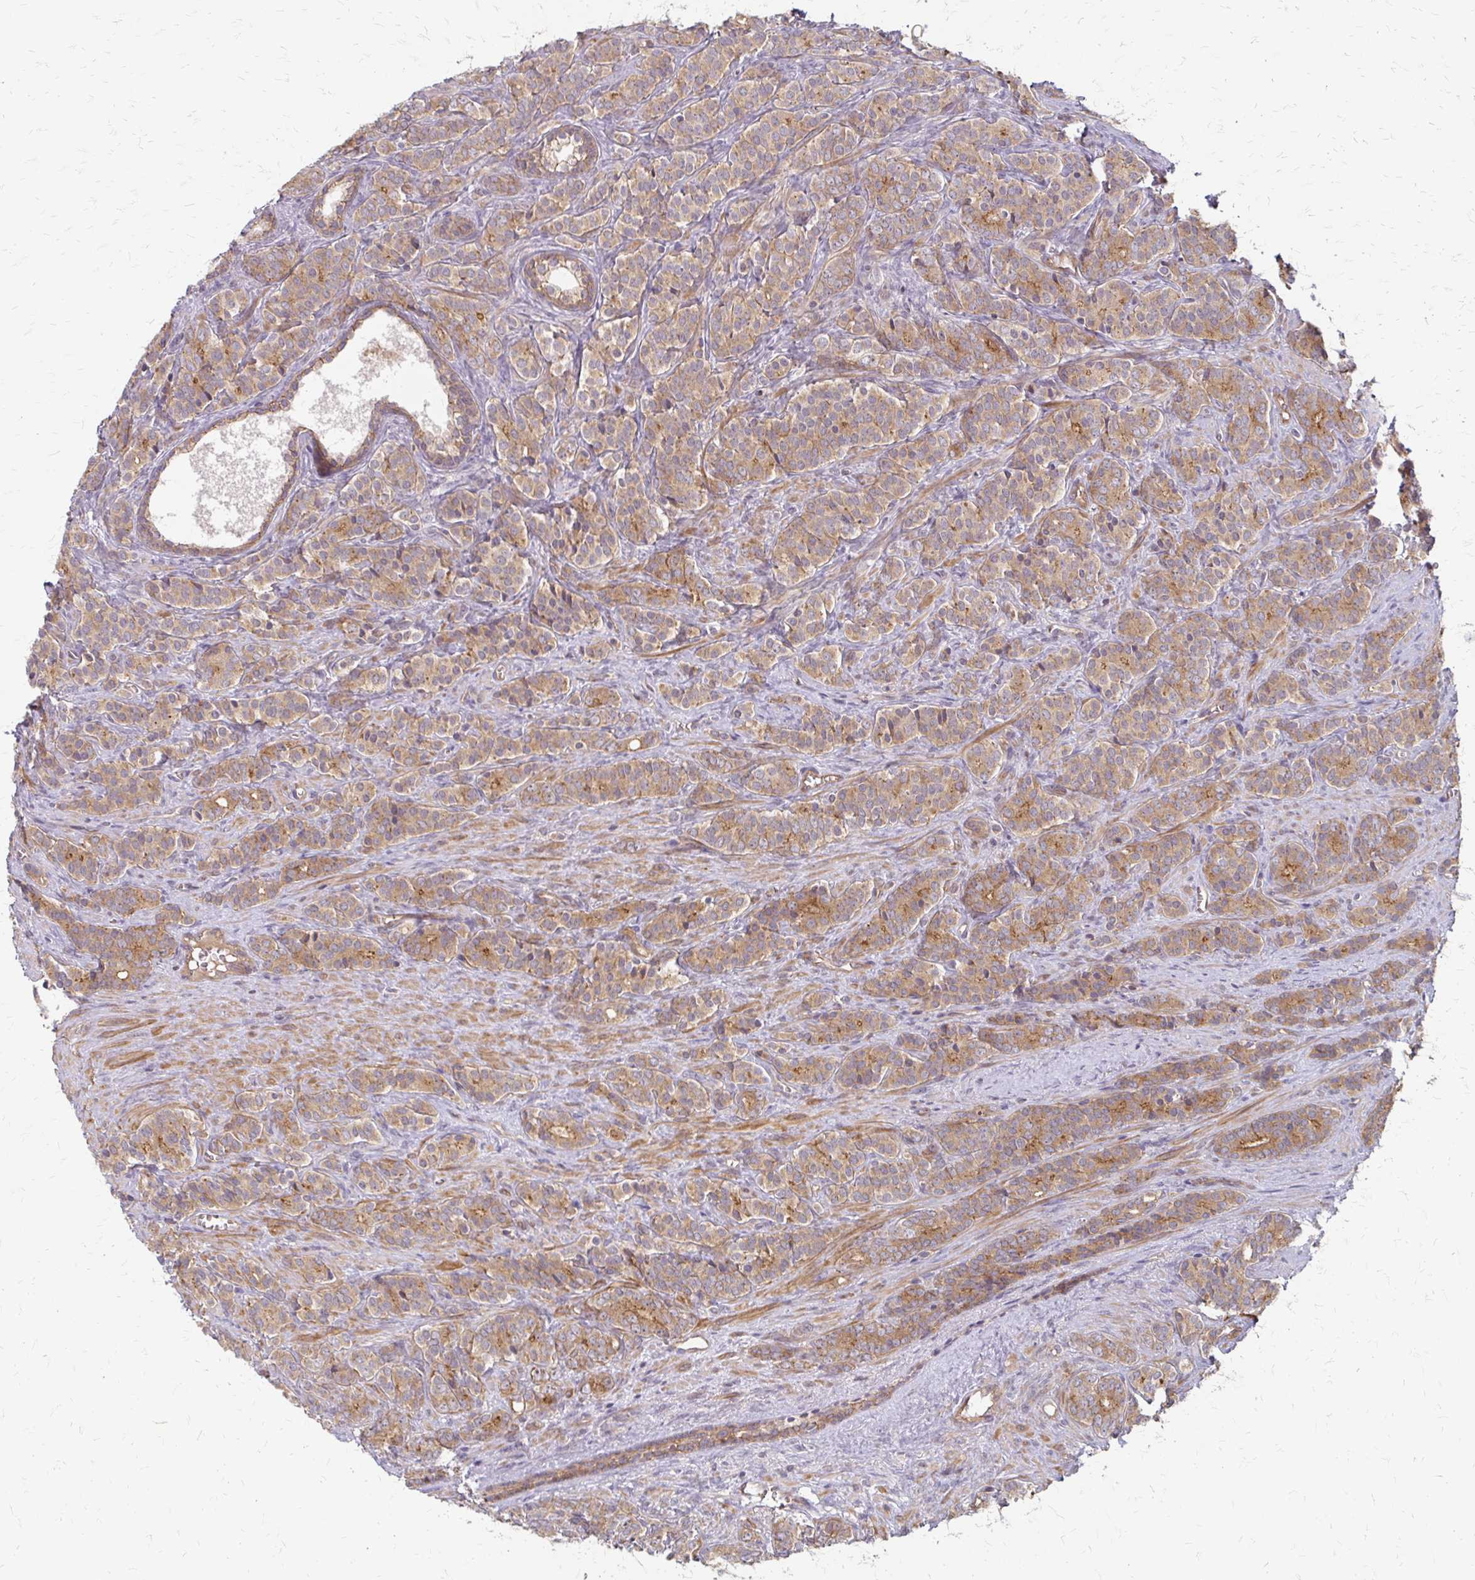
{"staining": {"intensity": "moderate", "quantity": ">75%", "location": "cytoplasmic/membranous"}, "tissue": "prostate cancer", "cell_type": "Tumor cells", "image_type": "cancer", "snomed": [{"axis": "morphology", "description": "Adenocarcinoma, High grade"}, {"axis": "topography", "description": "Prostate"}], "caption": "Immunohistochemistry (DAB (3,3'-diaminobenzidine)) staining of human prostate high-grade adenocarcinoma displays moderate cytoplasmic/membranous protein staining in approximately >75% of tumor cells.", "gene": "ZNF383", "patient": {"sex": "male", "age": 84}}